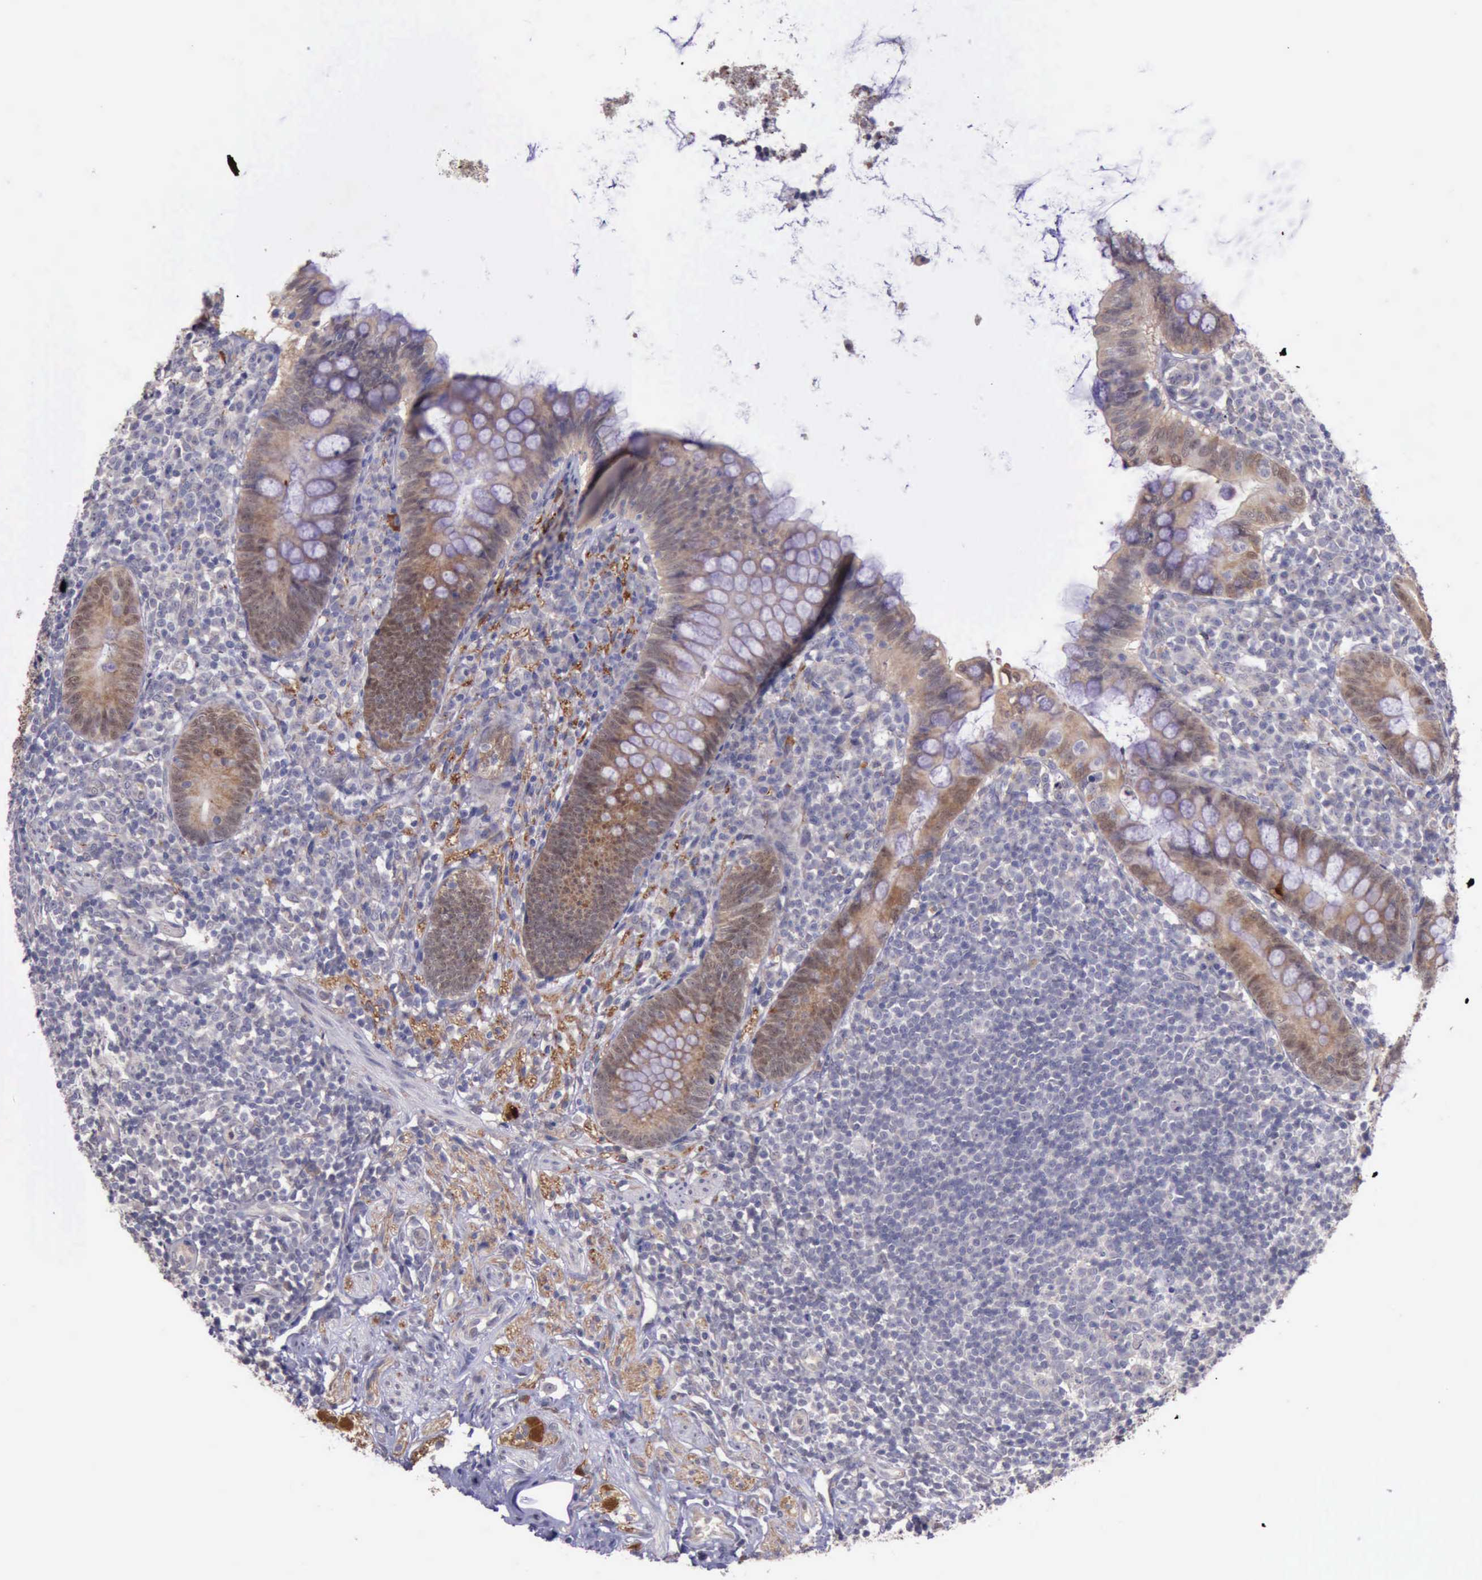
{"staining": {"intensity": "moderate", "quantity": ">75%", "location": "cytoplasmic/membranous"}, "tissue": "appendix", "cell_type": "Glandular cells", "image_type": "normal", "snomed": [{"axis": "morphology", "description": "Normal tissue, NOS"}, {"axis": "topography", "description": "Appendix"}], "caption": "High-power microscopy captured an immunohistochemistry (IHC) micrograph of normal appendix, revealing moderate cytoplasmic/membranous expression in approximately >75% of glandular cells. Nuclei are stained in blue.", "gene": "PLEK2", "patient": {"sex": "female", "age": 66}}